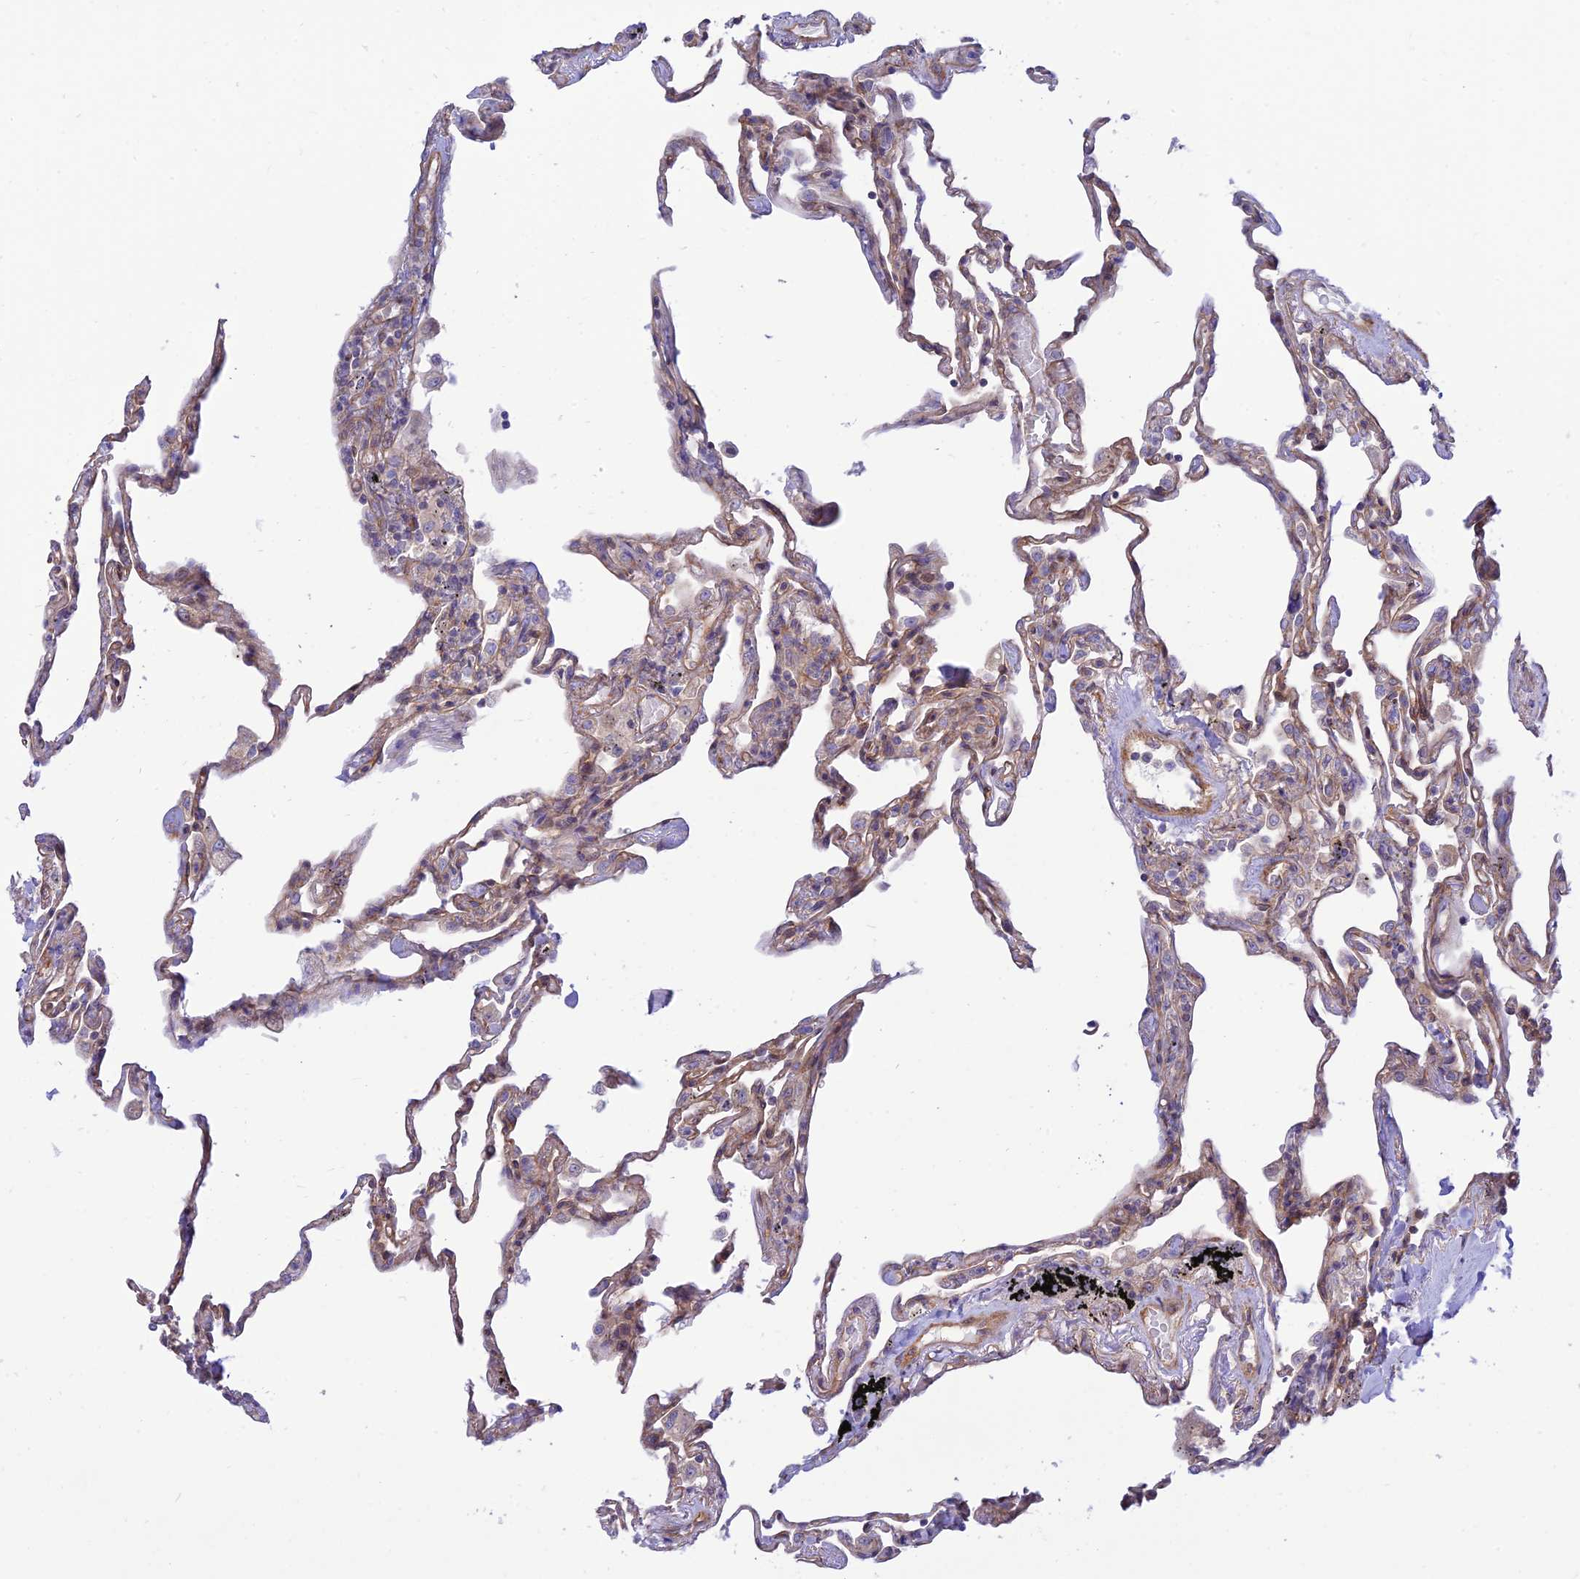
{"staining": {"intensity": "negative", "quantity": "none", "location": "none"}, "tissue": "lung", "cell_type": "Alveolar cells", "image_type": "normal", "snomed": [{"axis": "morphology", "description": "Normal tissue, NOS"}, {"axis": "topography", "description": "Lung"}], "caption": "The image displays no significant staining in alveolar cells of lung. Brightfield microscopy of immunohistochemistry stained with DAB (3,3'-diaminobenzidine) (brown) and hematoxylin (blue), captured at high magnification.", "gene": "KCNAB1", "patient": {"sex": "male", "age": 59}}